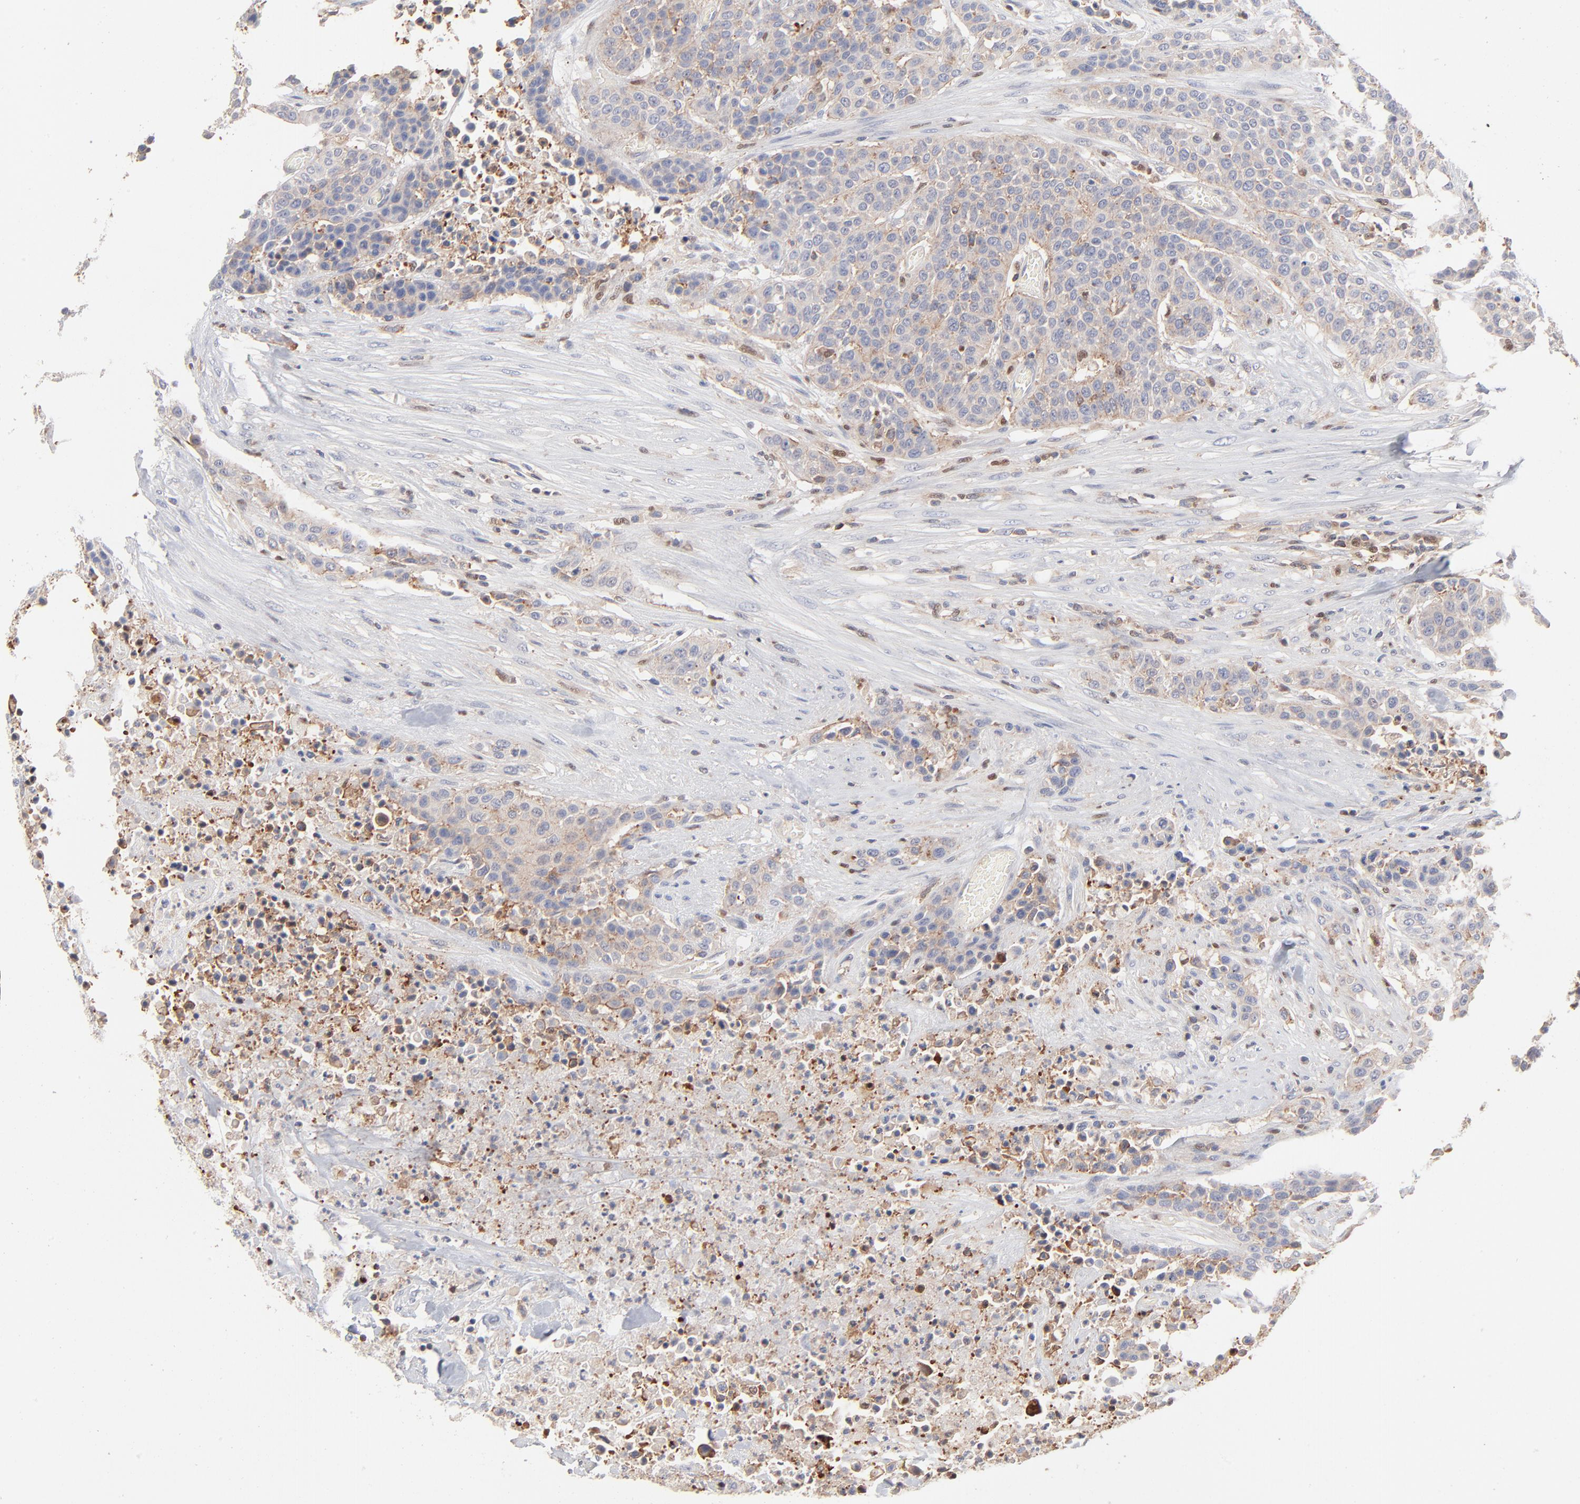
{"staining": {"intensity": "negative", "quantity": "none", "location": "none"}, "tissue": "urothelial cancer", "cell_type": "Tumor cells", "image_type": "cancer", "snomed": [{"axis": "morphology", "description": "Urothelial carcinoma, High grade"}, {"axis": "topography", "description": "Urinary bladder"}], "caption": "Immunohistochemistry photomicrograph of neoplastic tissue: human urothelial carcinoma (high-grade) stained with DAB (3,3'-diaminobenzidine) shows no significant protein expression in tumor cells.", "gene": "ARHGEF6", "patient": {"sex": "male", "age": 74}}